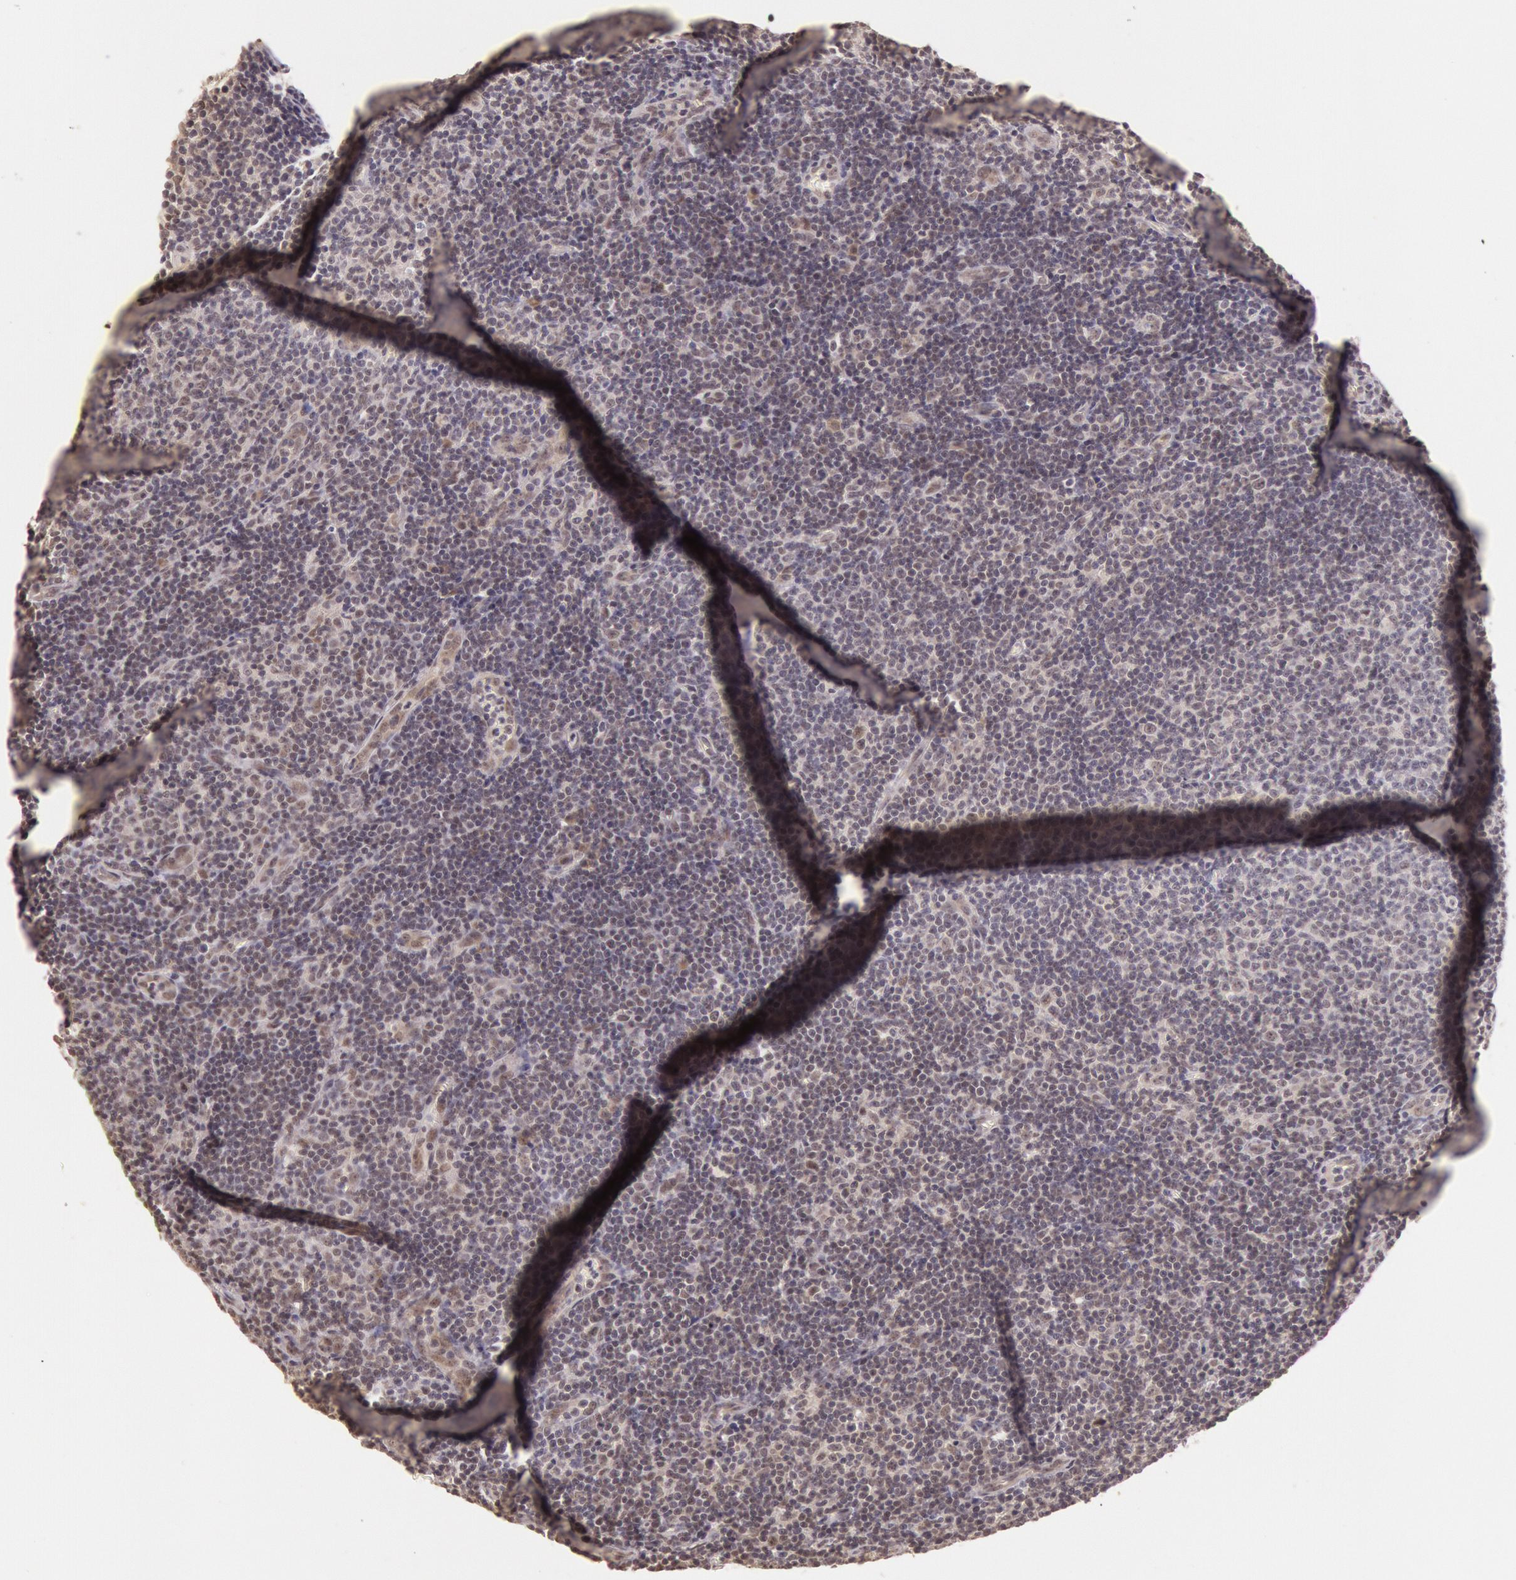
{"staining": {"intensity": "negative", "quantity": "none", "location": "none"}, "tissue": "lymphoma", "cell_type": "Tumor cells", "image_type": "cancer", "snomed": [{"axis": "morphology", "description": "Malignant lymphoma, non-Hodgkin's type, Low grade"}, {"axis": "topography", "description": "Lymph node"}], "caption": "Tumor cells are negative for brown protein staining in low-grade malignant lymphoma, non-Hodgkin's type. (DAB (3,3'-diaminobenzidine) immunohistochemistry, high magnification).", "gene": "RTL10", "patient": {"sex": "male", "age": 49}}